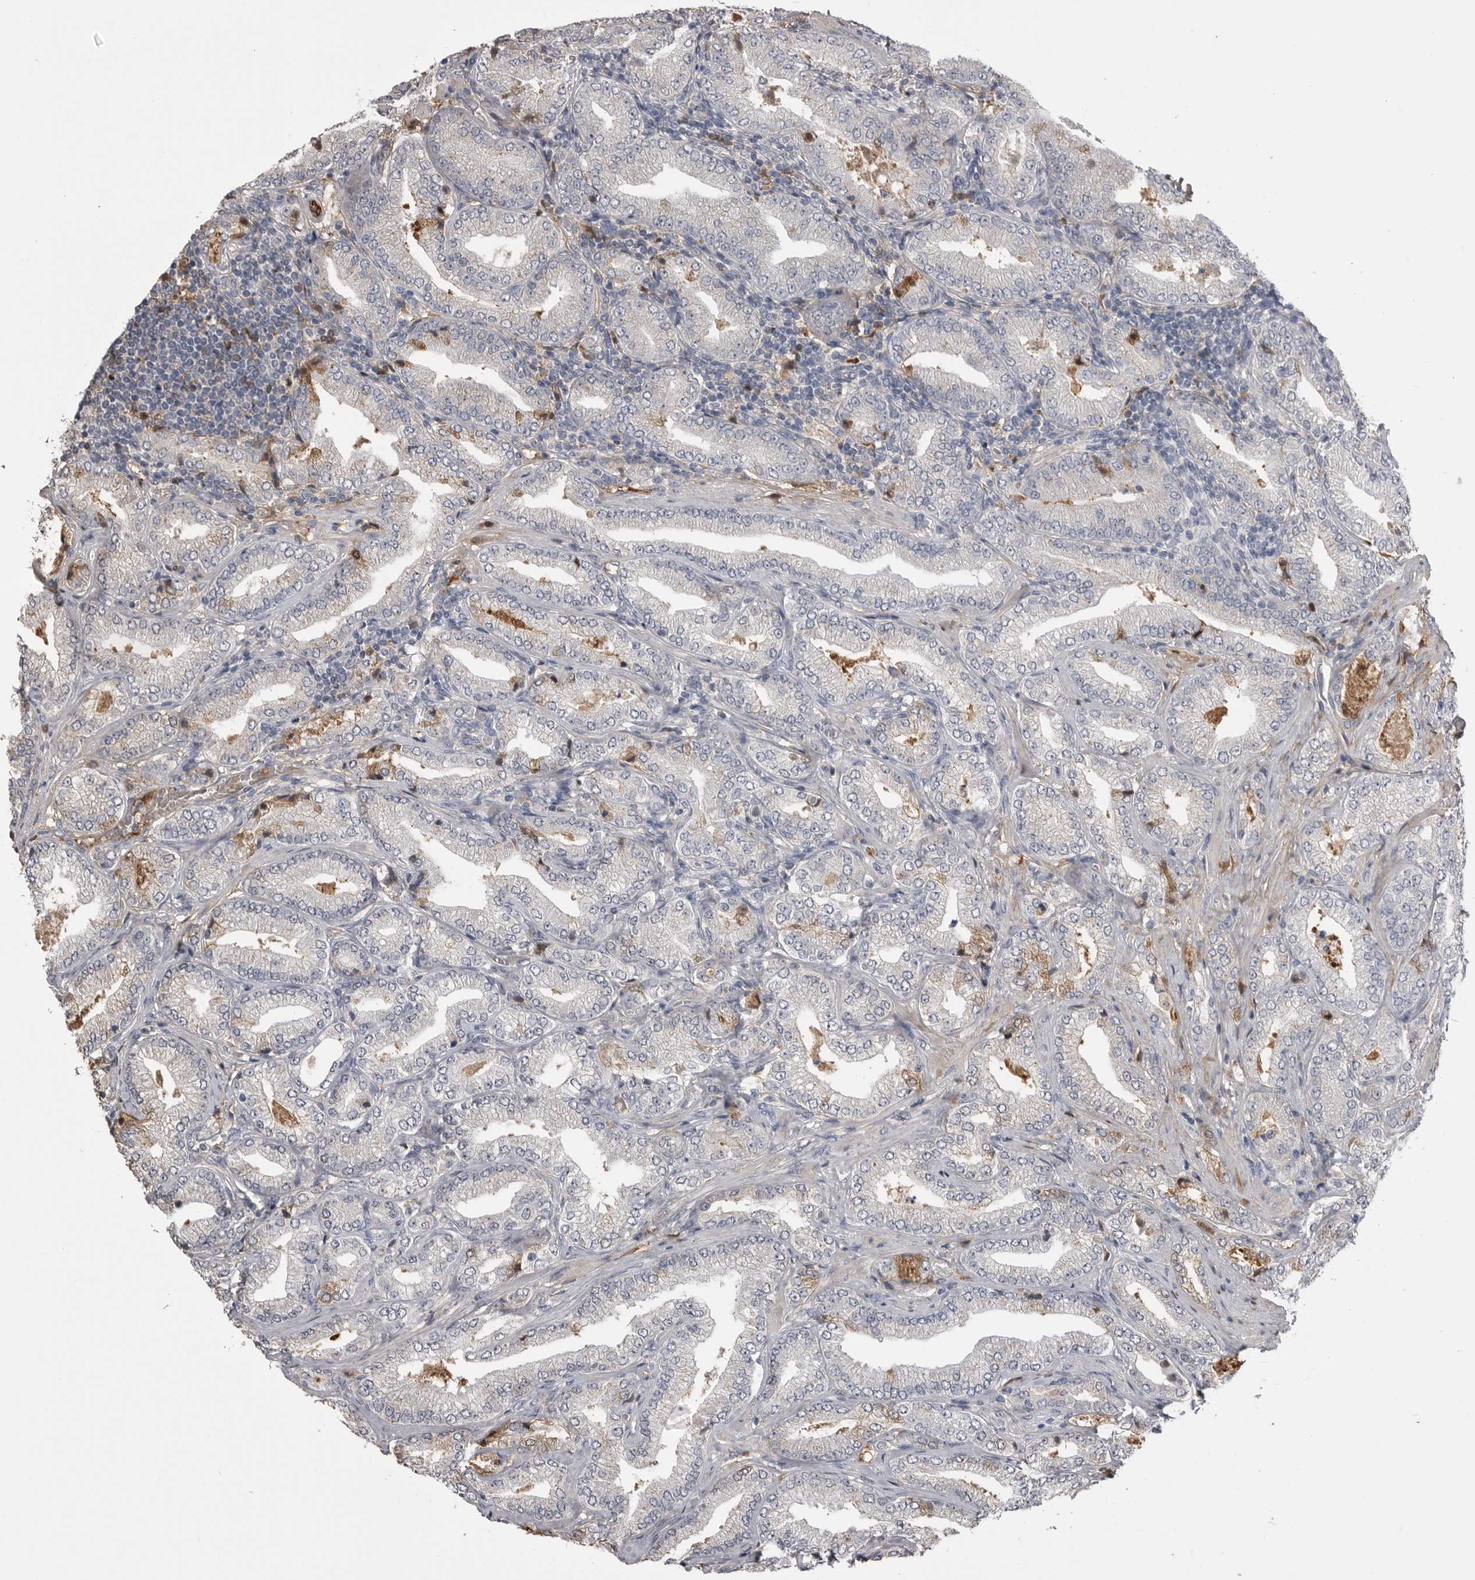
{"staining": {"intensity": "negative", "quantity": "none", "location": "none"}, "tissue": "prostate cancer", "cell_type": "Tumor cells", "image_type": "cancer", "snomed": [{"axis": "morphology", "description": "Adenocarcinoma, Low grade"}, {"axis": "topography", "description": "Prostate"}], "caption": "Tumor cells show no significant protein expression in prostate low-grade adenocarcinoma.", "gene": "AHSG", "patient": {"sex": "male", "age": 62}}